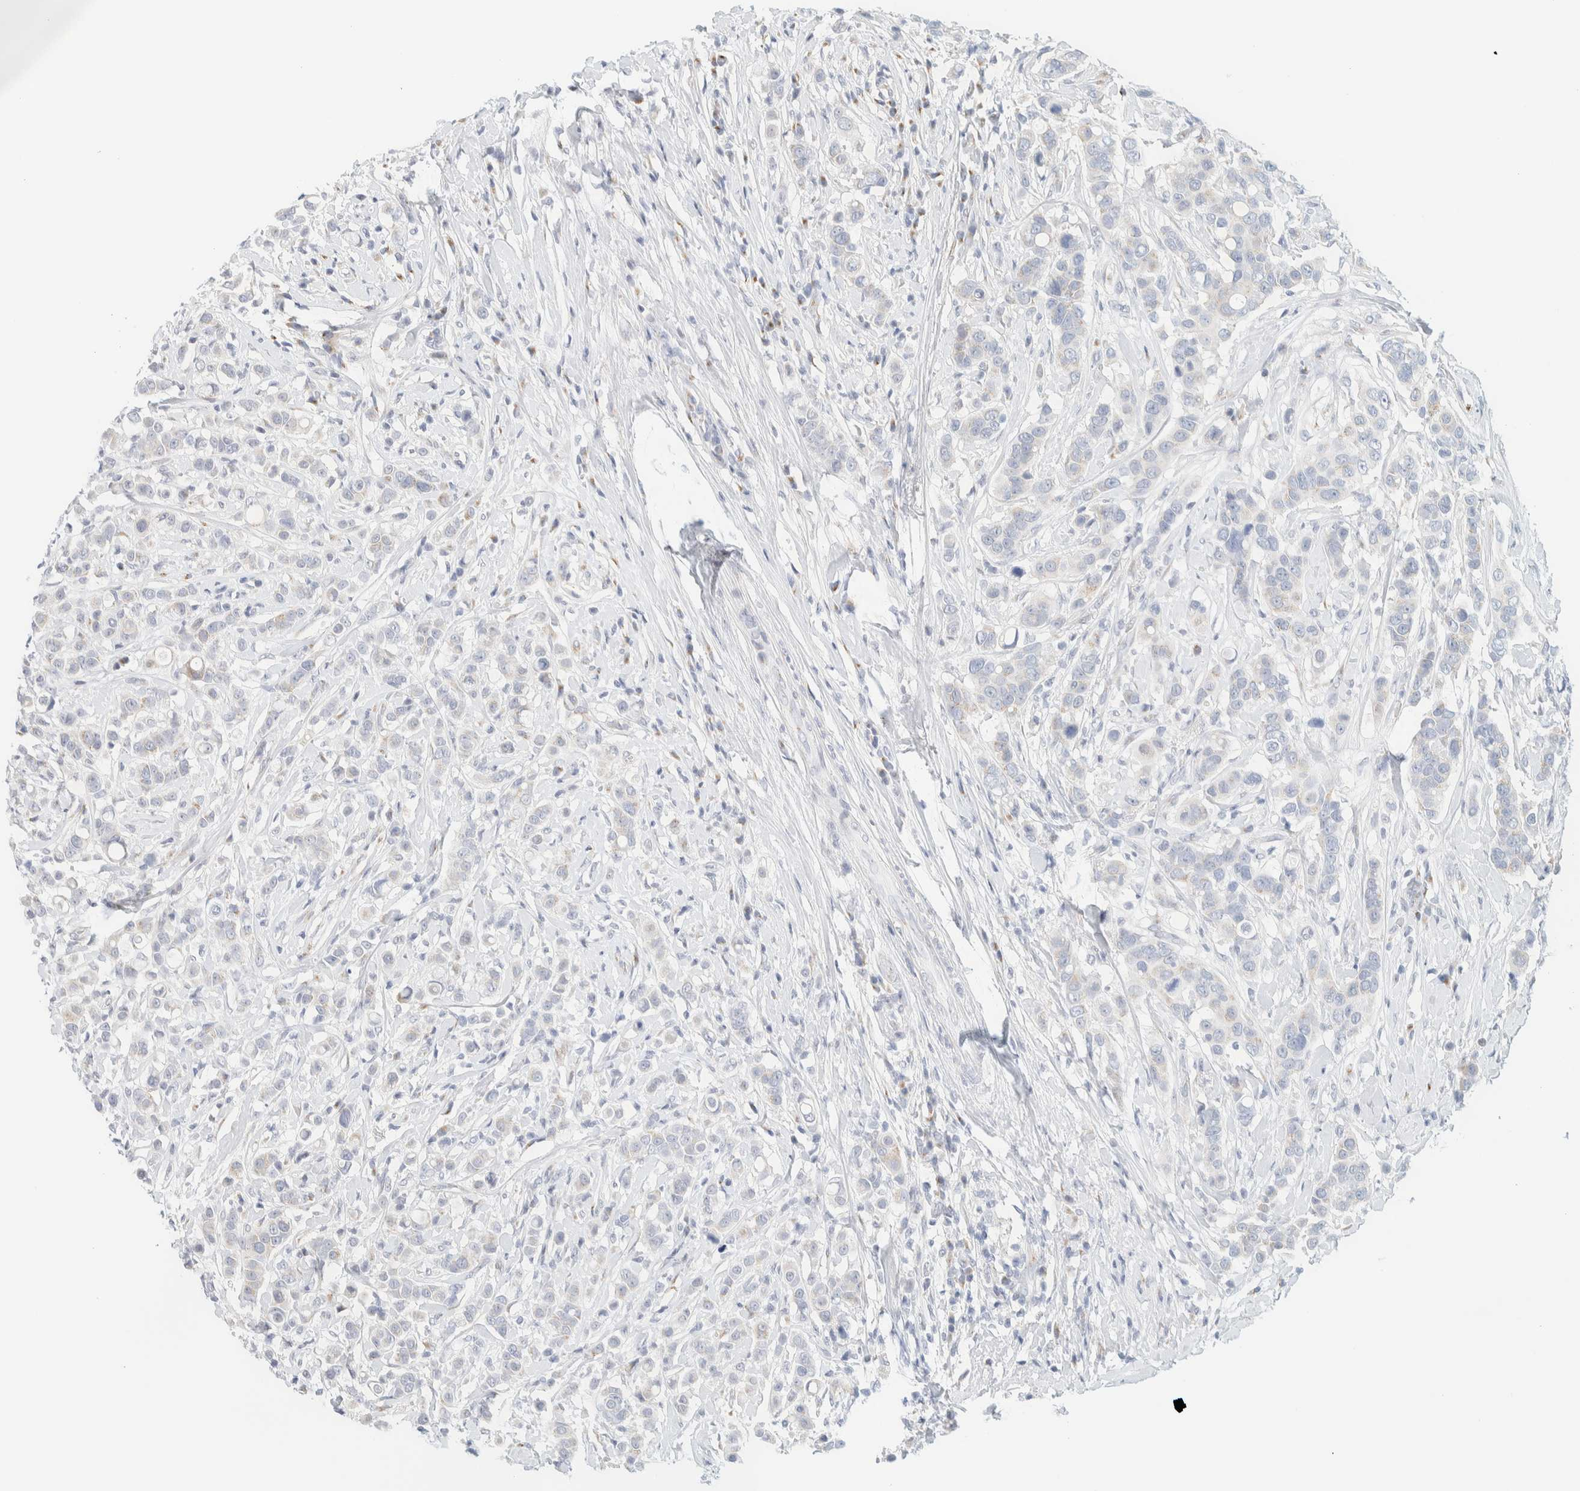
{"staining": {"intensity": "negative", "quantity": "none", "location": "none"}, "tissue": "breast cancer", "cell_type": "Tumor cells", "image_type": "cancer", "snomed": [{"axis": "morphology", "description": "Duct carcinoma"}, {"axis": "topography", "description": "Breast"}], "caption": "Immunohistochemistry micrograph of breast cancer stained for a protein (brown), which displays no expression in tumor cells.", "gene": "SPNS3", "patient": {"sex": "female", "age": 27}}